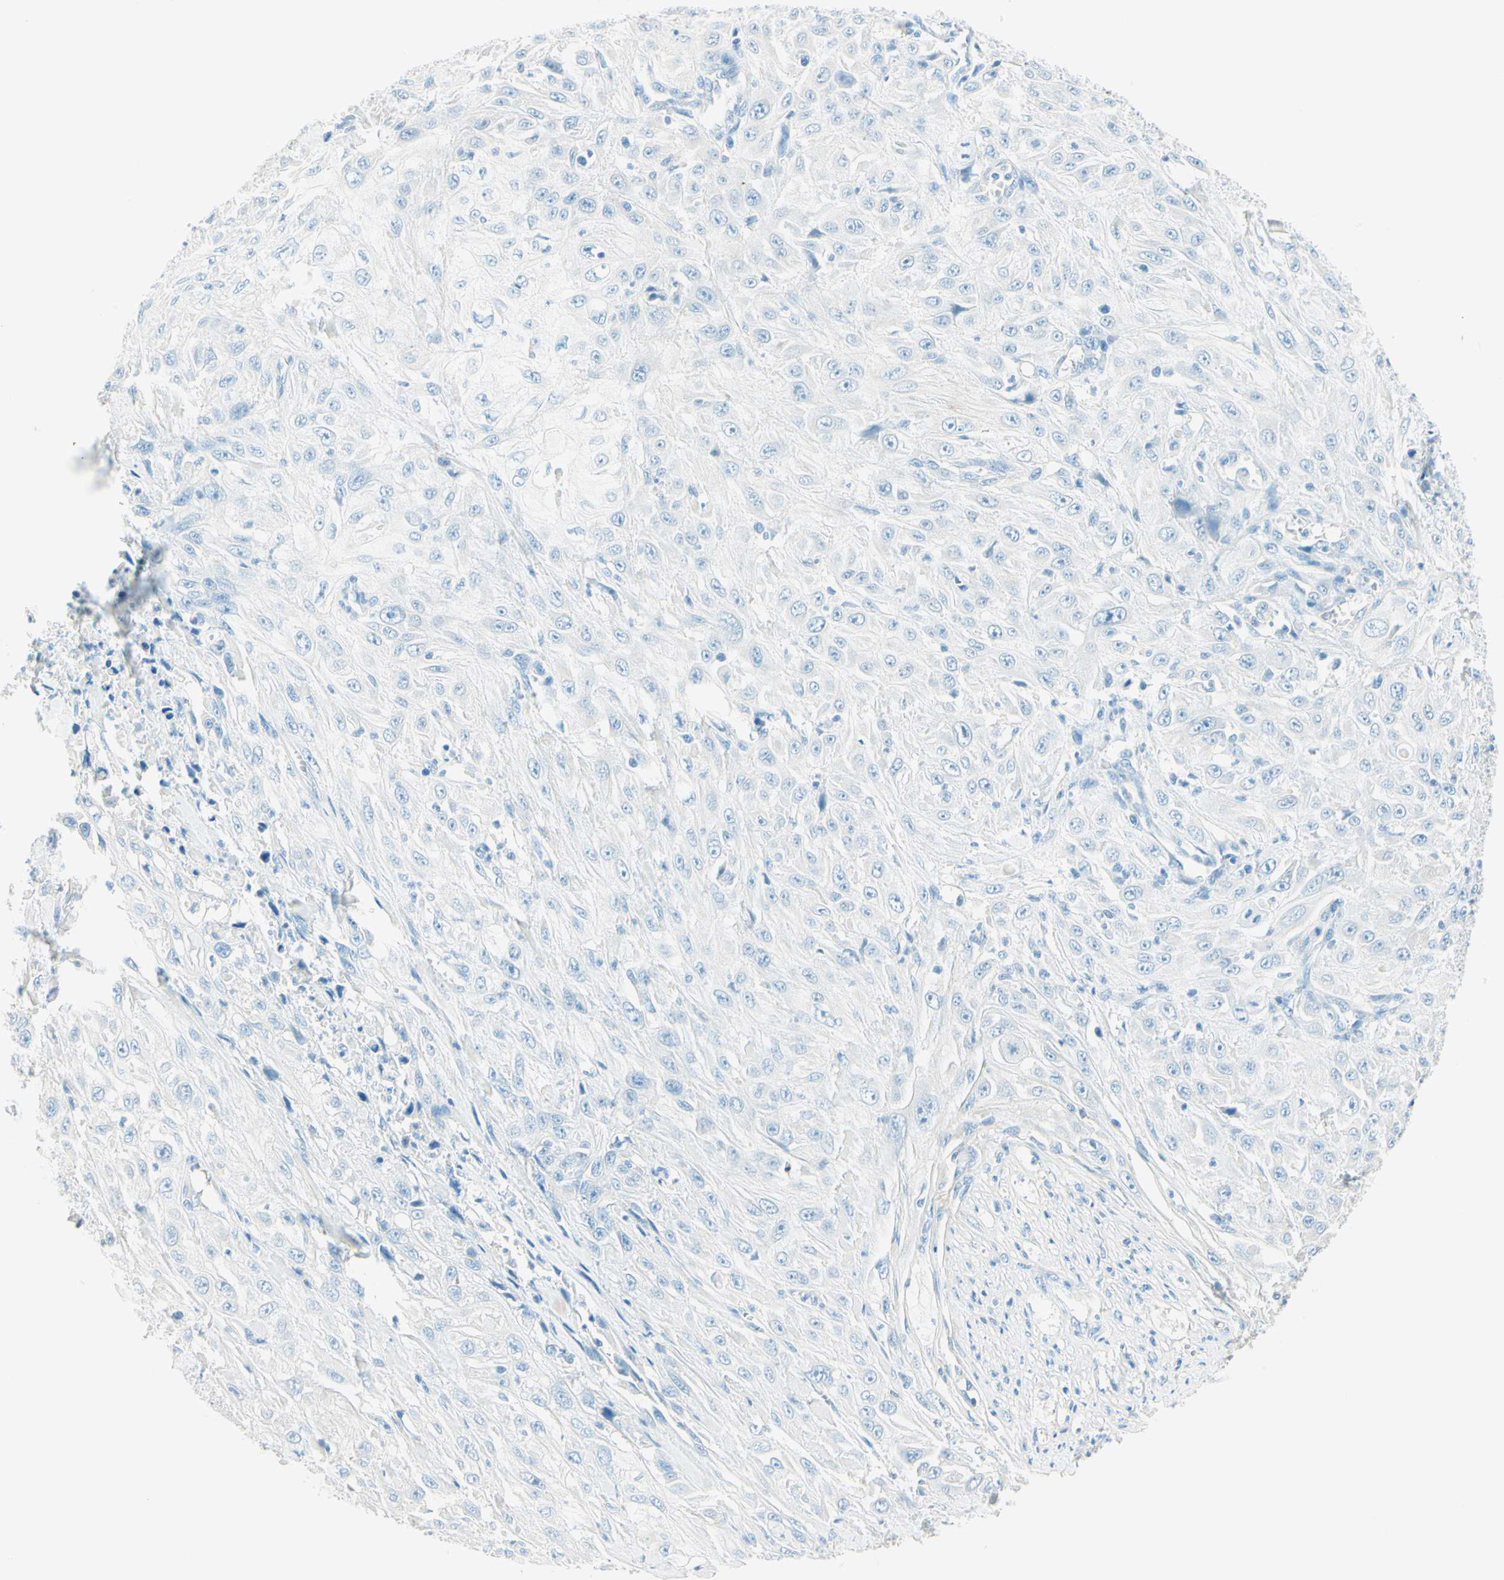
{"staining": {"intensity": "negative", "quantity": "none", "location": "none"}, "tissue": "skin cancer", "cell_type": "Tumor cells", "image_type": "cancer", "snomed": [{"axis": "morphology", "description": "Squamous cell carcinoma, NOS"}, {"axis": "morphology", "description": "Squamous cell carcinoma, metastatic, NOS"}, {"axis": "topography", "description": "Skin"}, {"axis": "topography", "description": "Lymph node"}], "caption": "Image shows no protein positivity in tumor cells of skin cancer (squamous cell carcinoma) tissue.", "gene": "NCBP2L", "patient": {"sex": "male", "age": 75}}